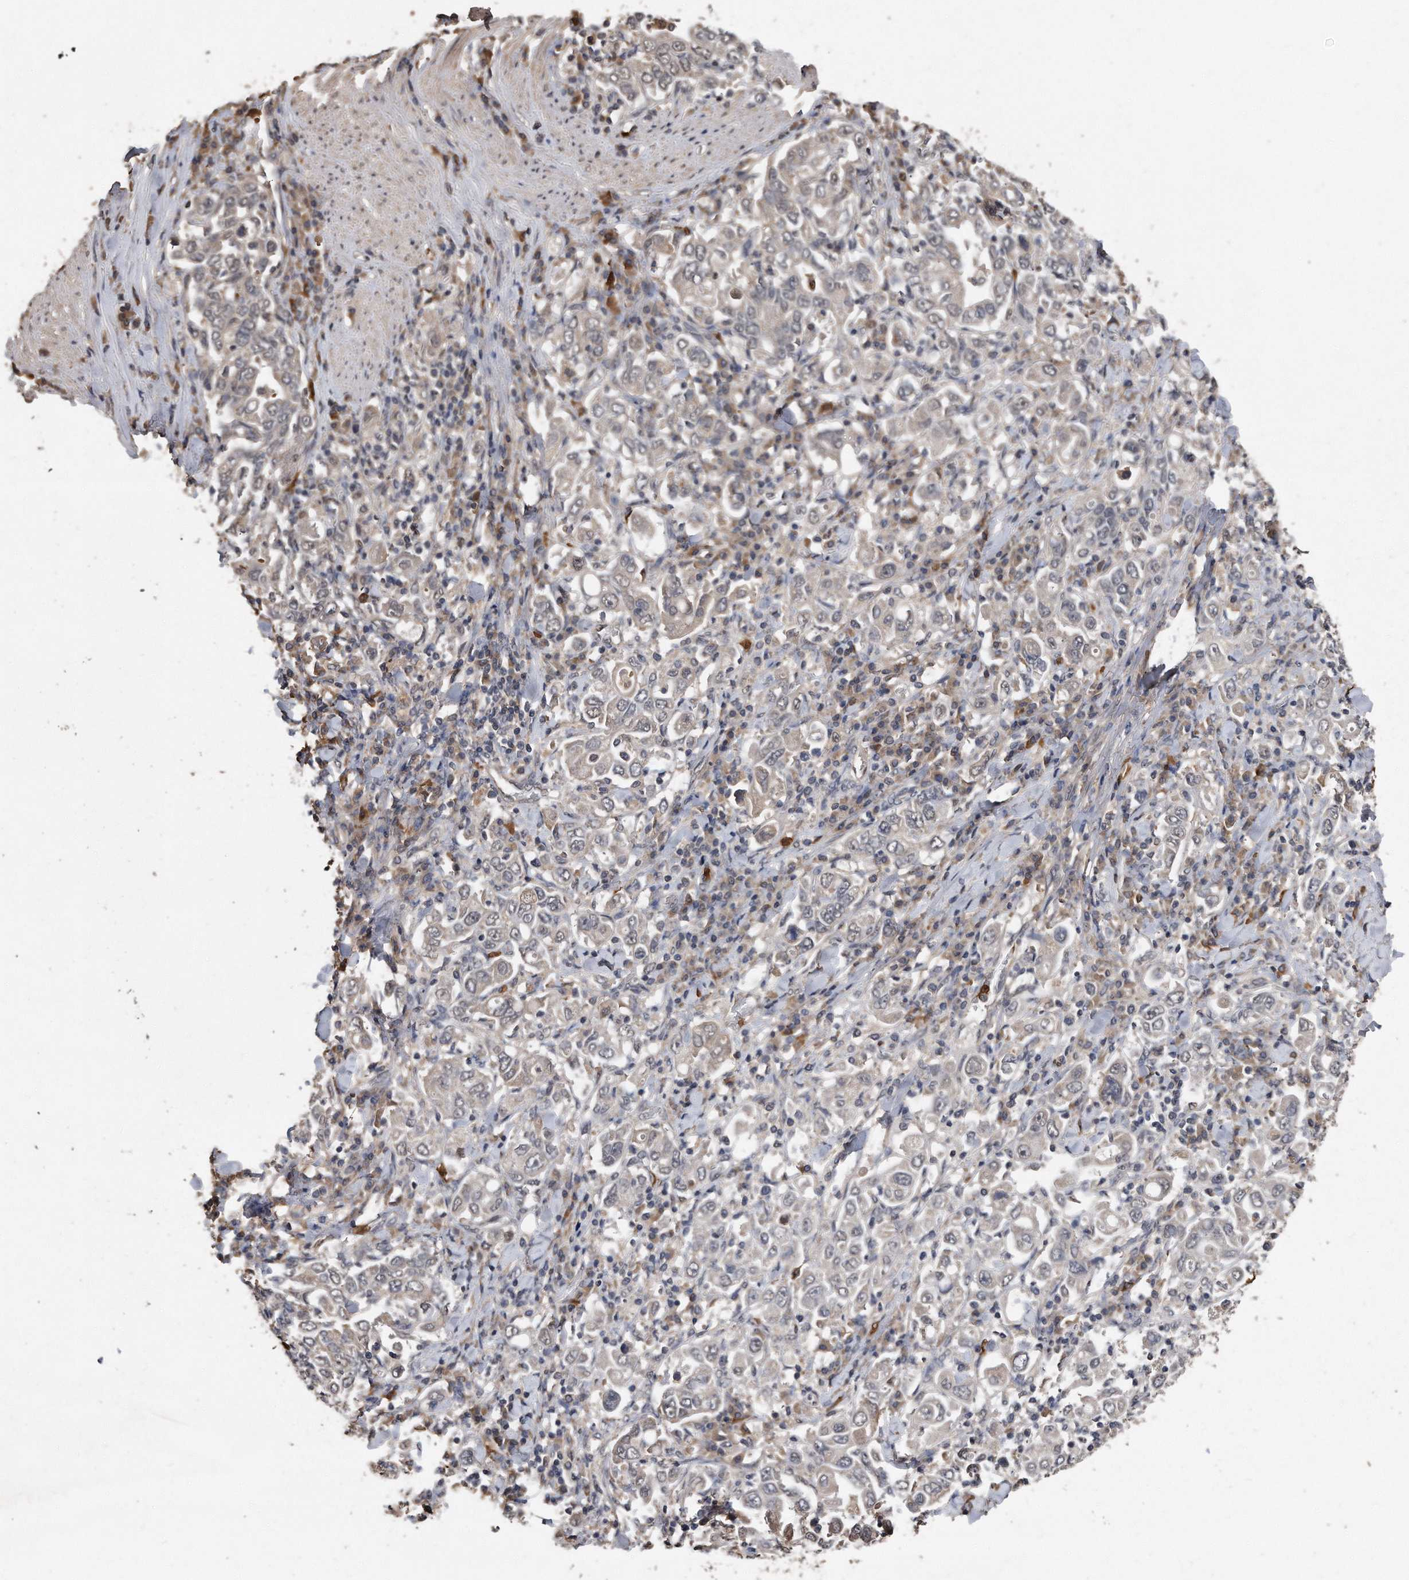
{"staining": {"intensity": "negative", "quantity": "none", "location": "none"}, "tissue": "stomach cancer", "cell_type": "Tumor cells", "image_type": "cancer", "snomed": [{"axis": "morphology", "description": "Adenocarcinoma, NOS"}, {"axis": "topography", "description": "Stomach, upper"}], "caption": "The micrograph demonstrates no significant positivity in tumor cells of adenocarcinoma (stomach). (DAB (3,3'-diaminobenzidine) IHC visualized using brightfield microscopy, high magnification).", "gene": "PELO", "patient": {"sex": "male", "age": 62}}